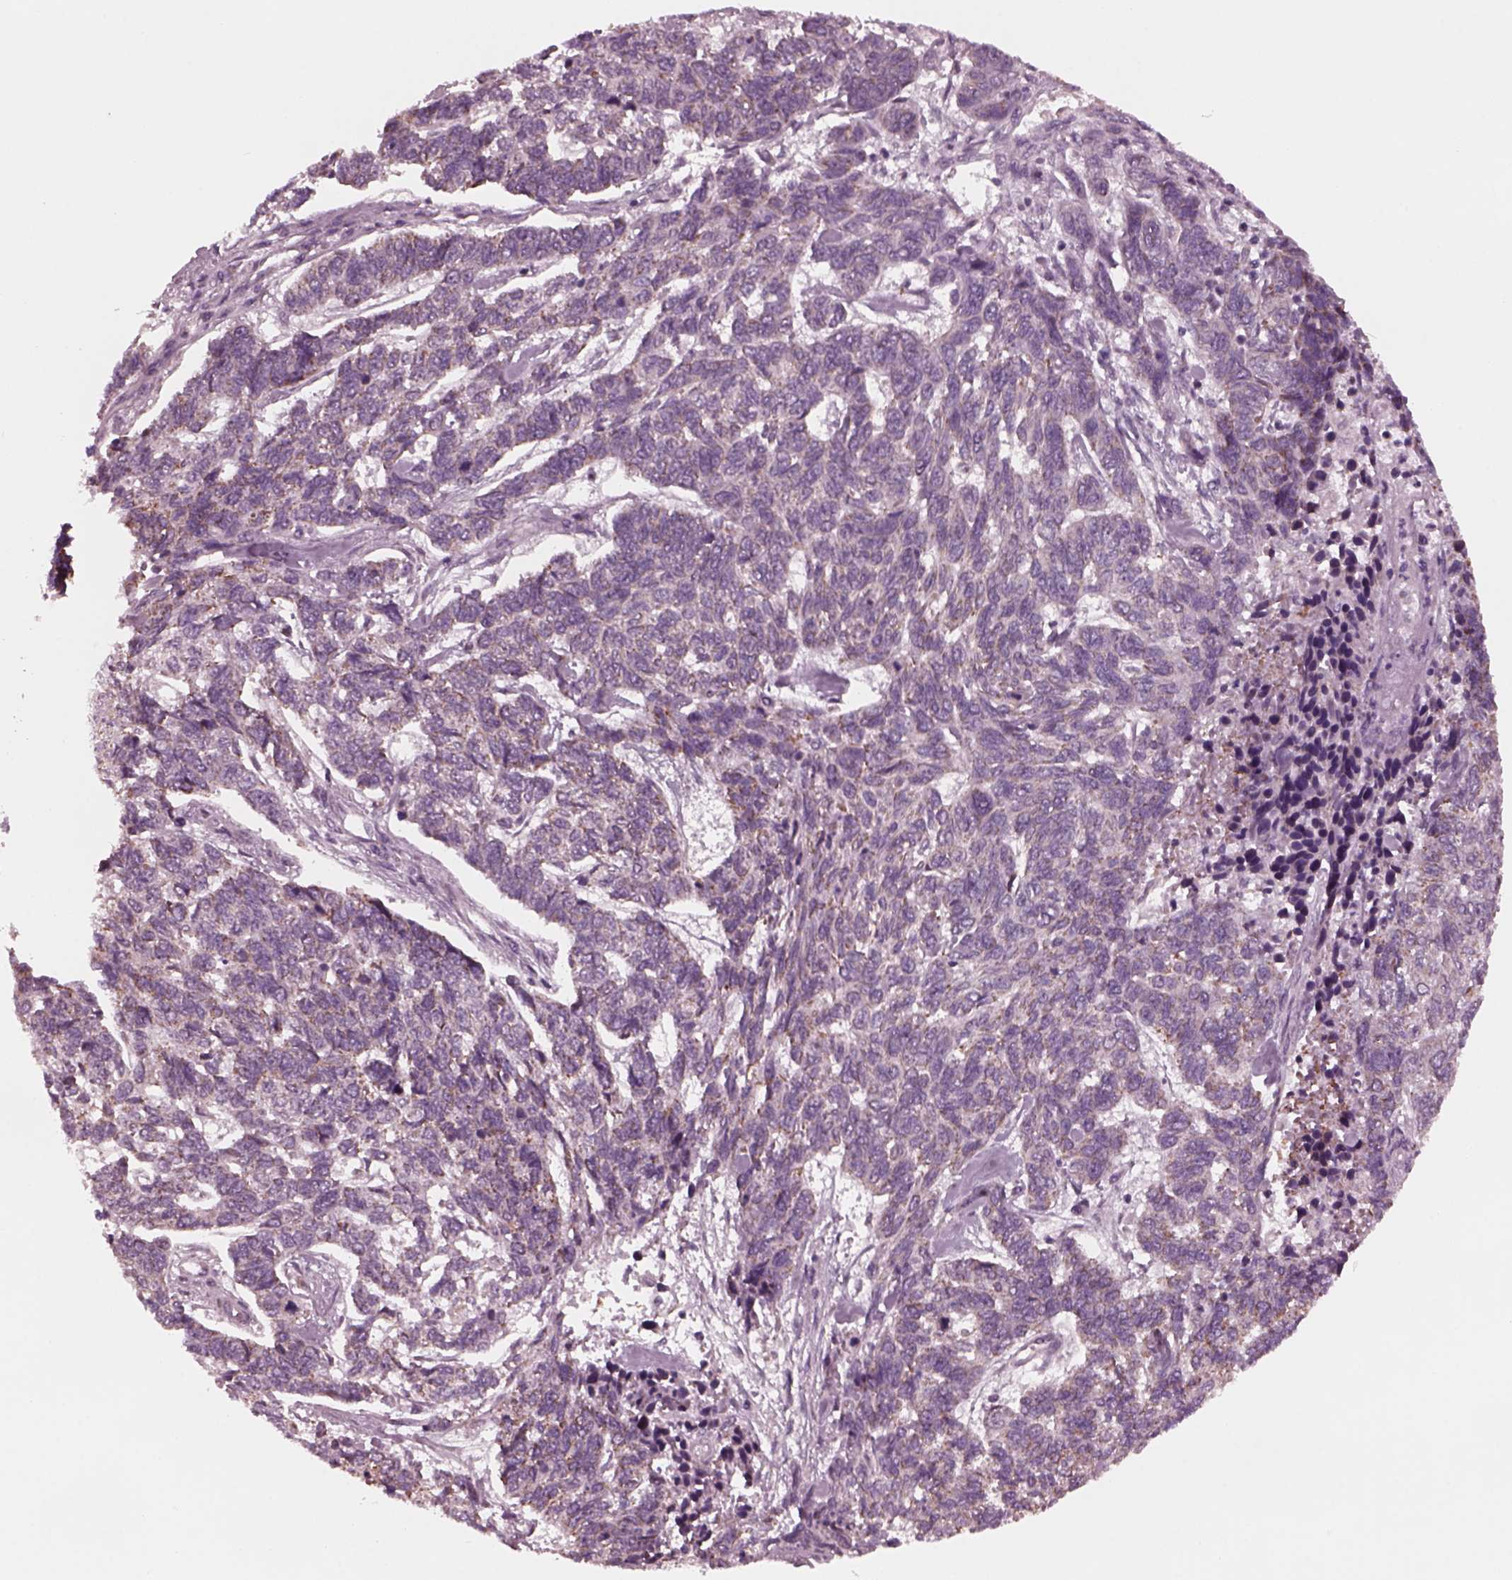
{"staining": {"intensity": "moderate", "quantity": "<25%", "location": "cytoplasmic/membranous"}, "tissue": "skin cancer", "cell_type": "Tumor cells", "image_type": "cancer", "snomed": [{"axis": "morphology", "description": "Basal cell carcinoma"}, {"axis": "topography", "description": "Skin"}], "caption": "This is a photomicrograph of IHC staining of skin cancer, which shows moderate positivity in the cytoplasmic/membranous of tumor cells.", "gene": "CELSR3", "patient": {"sex": "female", "age": 65}}